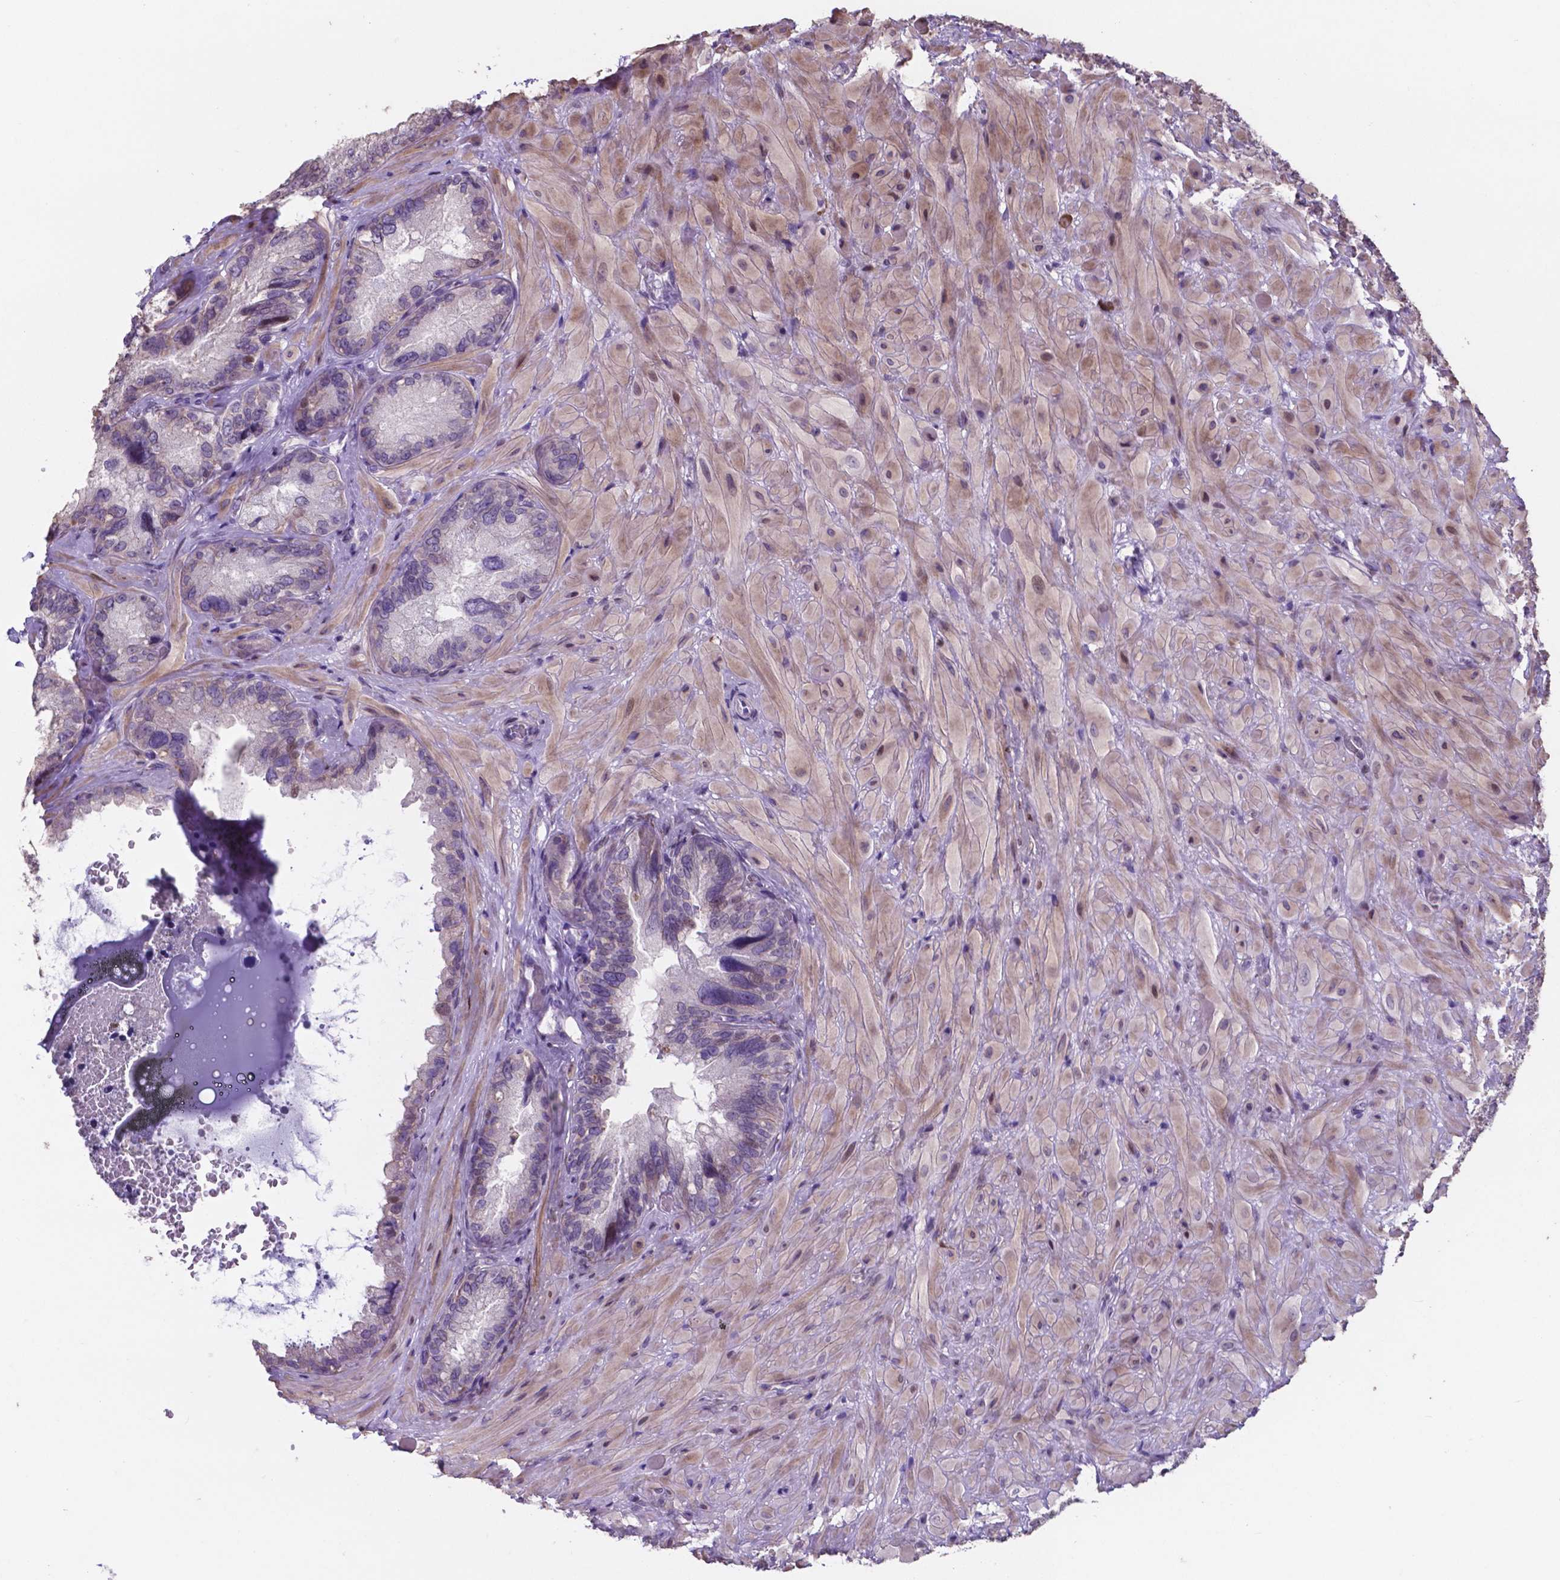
{"staining": {"intensity": "negative", "quantity": "none", "location": "none"}, "tissue": "seminal vesicle", "cell_type": "Glandular cells", "image_type": "normal", "snomed": [{"axis": "morphology", "description": "Normal tissue, NOS"}, {"axis": "topography", "description": "Seminal veicle"}], "caption": "Immunohistochemistry (IHC) image of benign seminal vesicle: human seminal vesicle stained with DAB exhibits no significant protein staining in glandular cells. The staining is performed using DAB (3,3'-diaminobenzidine) brown chromogen with nuclei counter-stained in using hematoxylin.", "gene": "MLC1", "patient": {"sex": "male", "age": 69}}